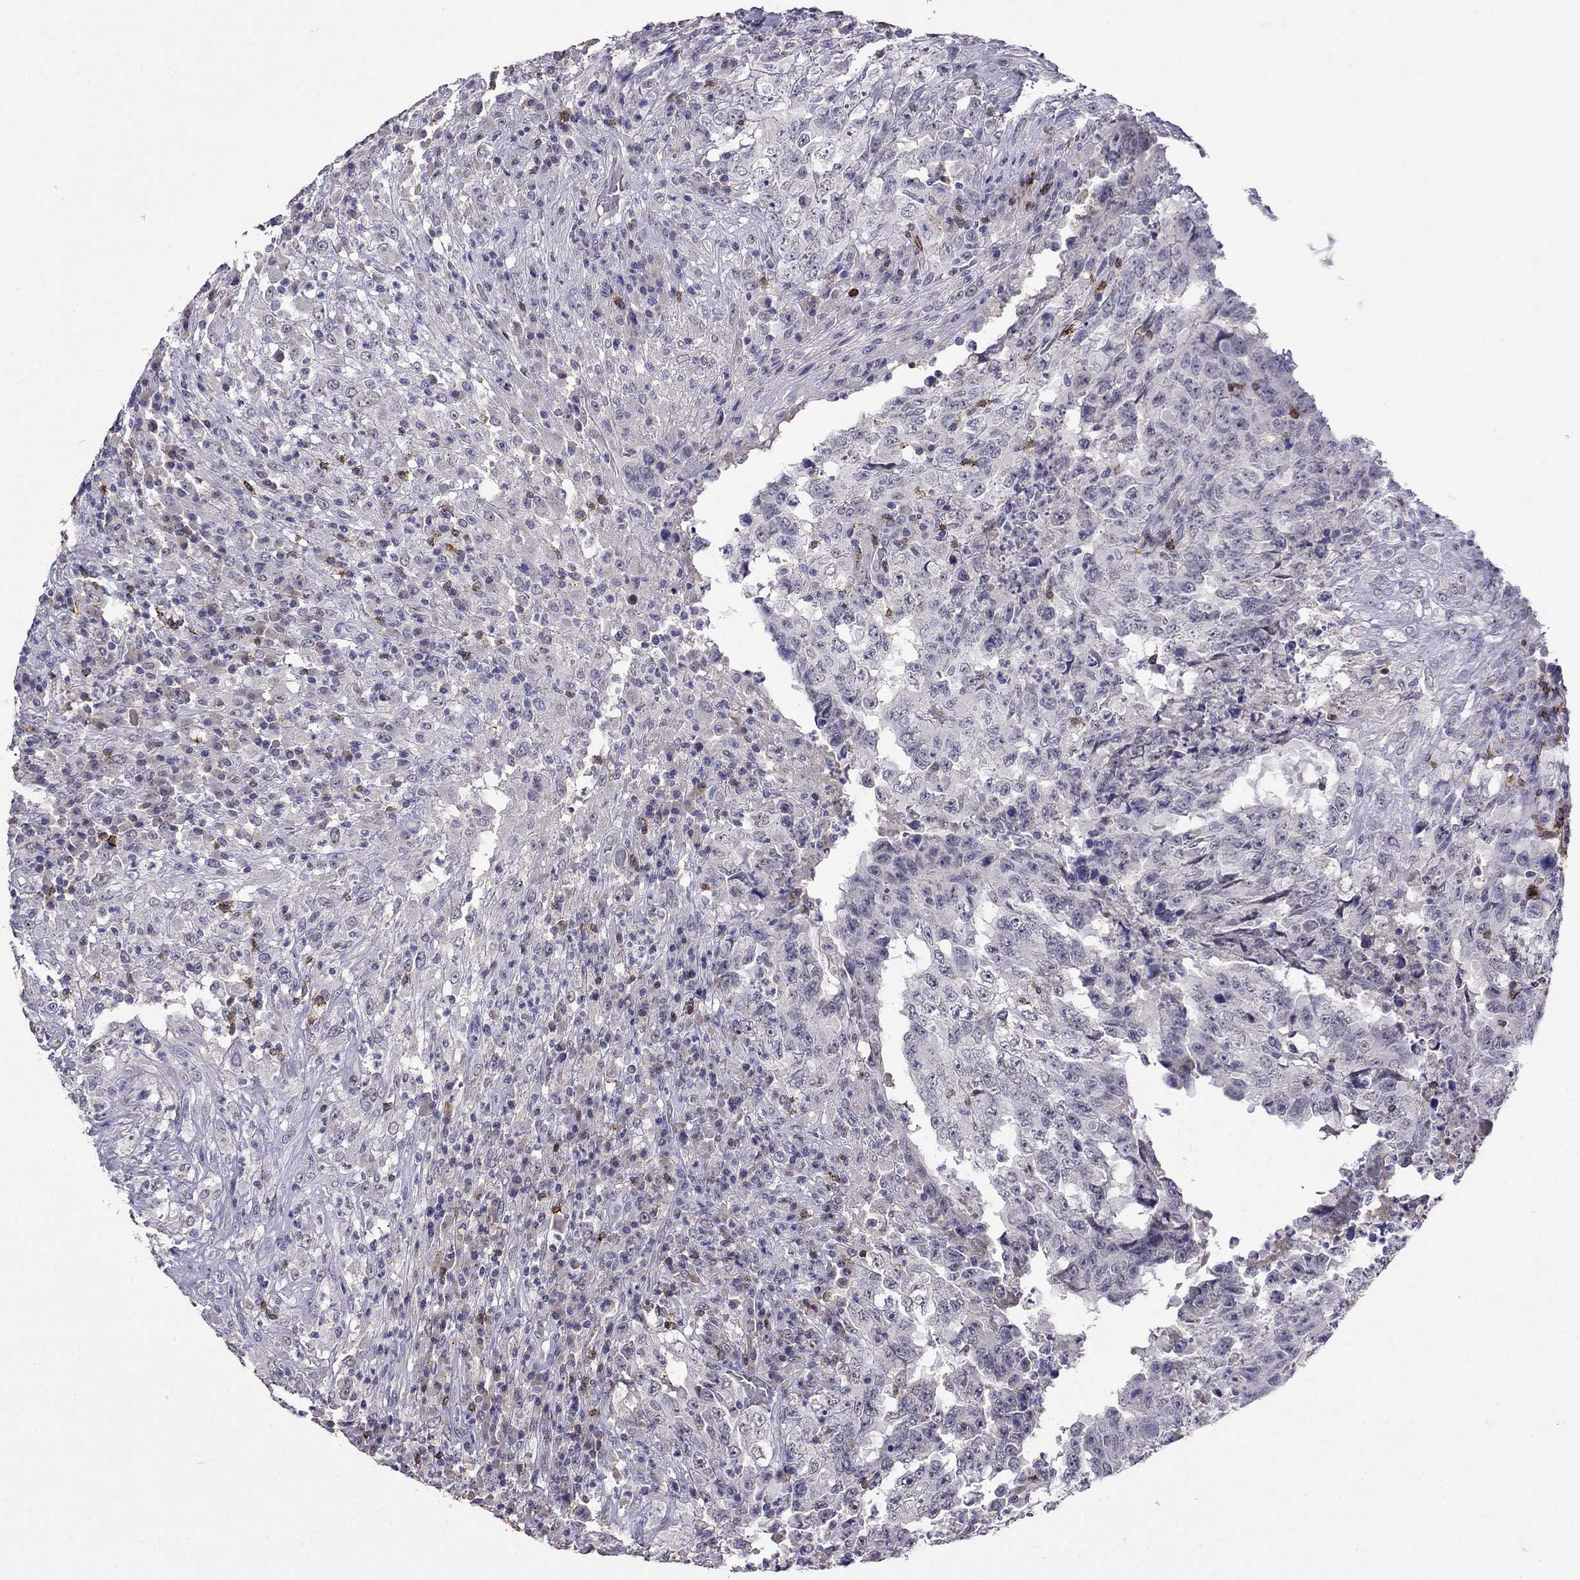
{"staining": {"intensity": "negative", "quantity": "none", "location": "none"}, "tissue": "testis cancer", "cell_type": "Tumor cells", "image_type": "cancer", "snomed": [{"axis": "morphology", "description": "Necrosis, NOS"}, {"axis": "morphology", "description": "Carcinoma, Embryonal, NOS"}, {"axis": "topography", "description": "Testis"}], "caption": "Human testis cancer (embryonal carcinoma) stained for a protein using immunohistochemistry (IHC) demonstrates no positivity in tumor cells.", "gene": "CD8B", "patient": {"sex": "male", "age": 19}}